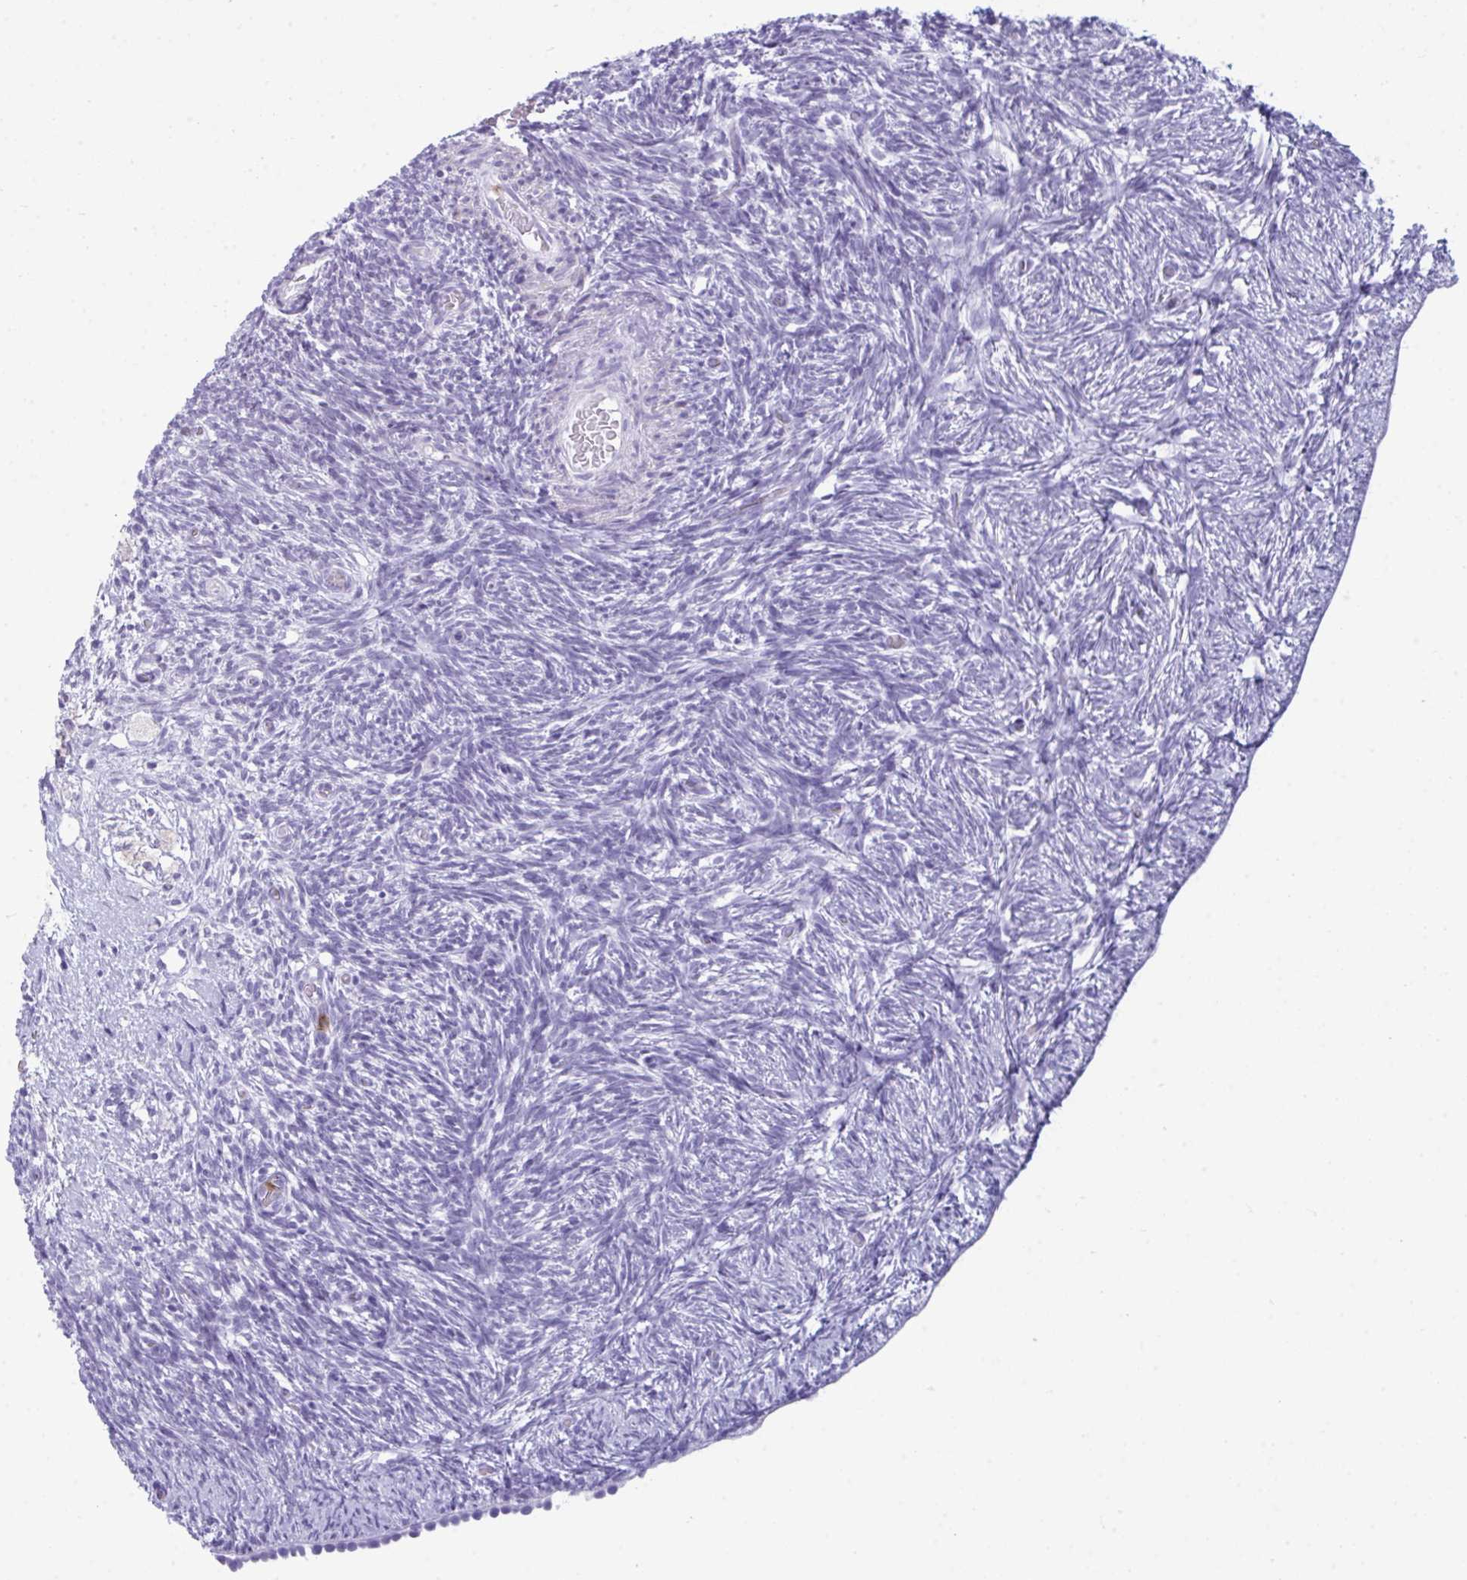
{"staining": {"intensity": "negative", "quantity": "none", "location": "none"}, "tissue": "ovary", "cell_type": "Follicle cells", "image_type": "normal", "snomed": [{"axis": "morphology", "description": "Normal tissue, NOS"}, {"axis": "topography", "description": "Ovary"}], "caption": "Protein analysis of normal ovary exhibits no significant positivity in follicle cells.", "gene": "ARHGAP42", "patient": {"sex": "female", "age": 39}}